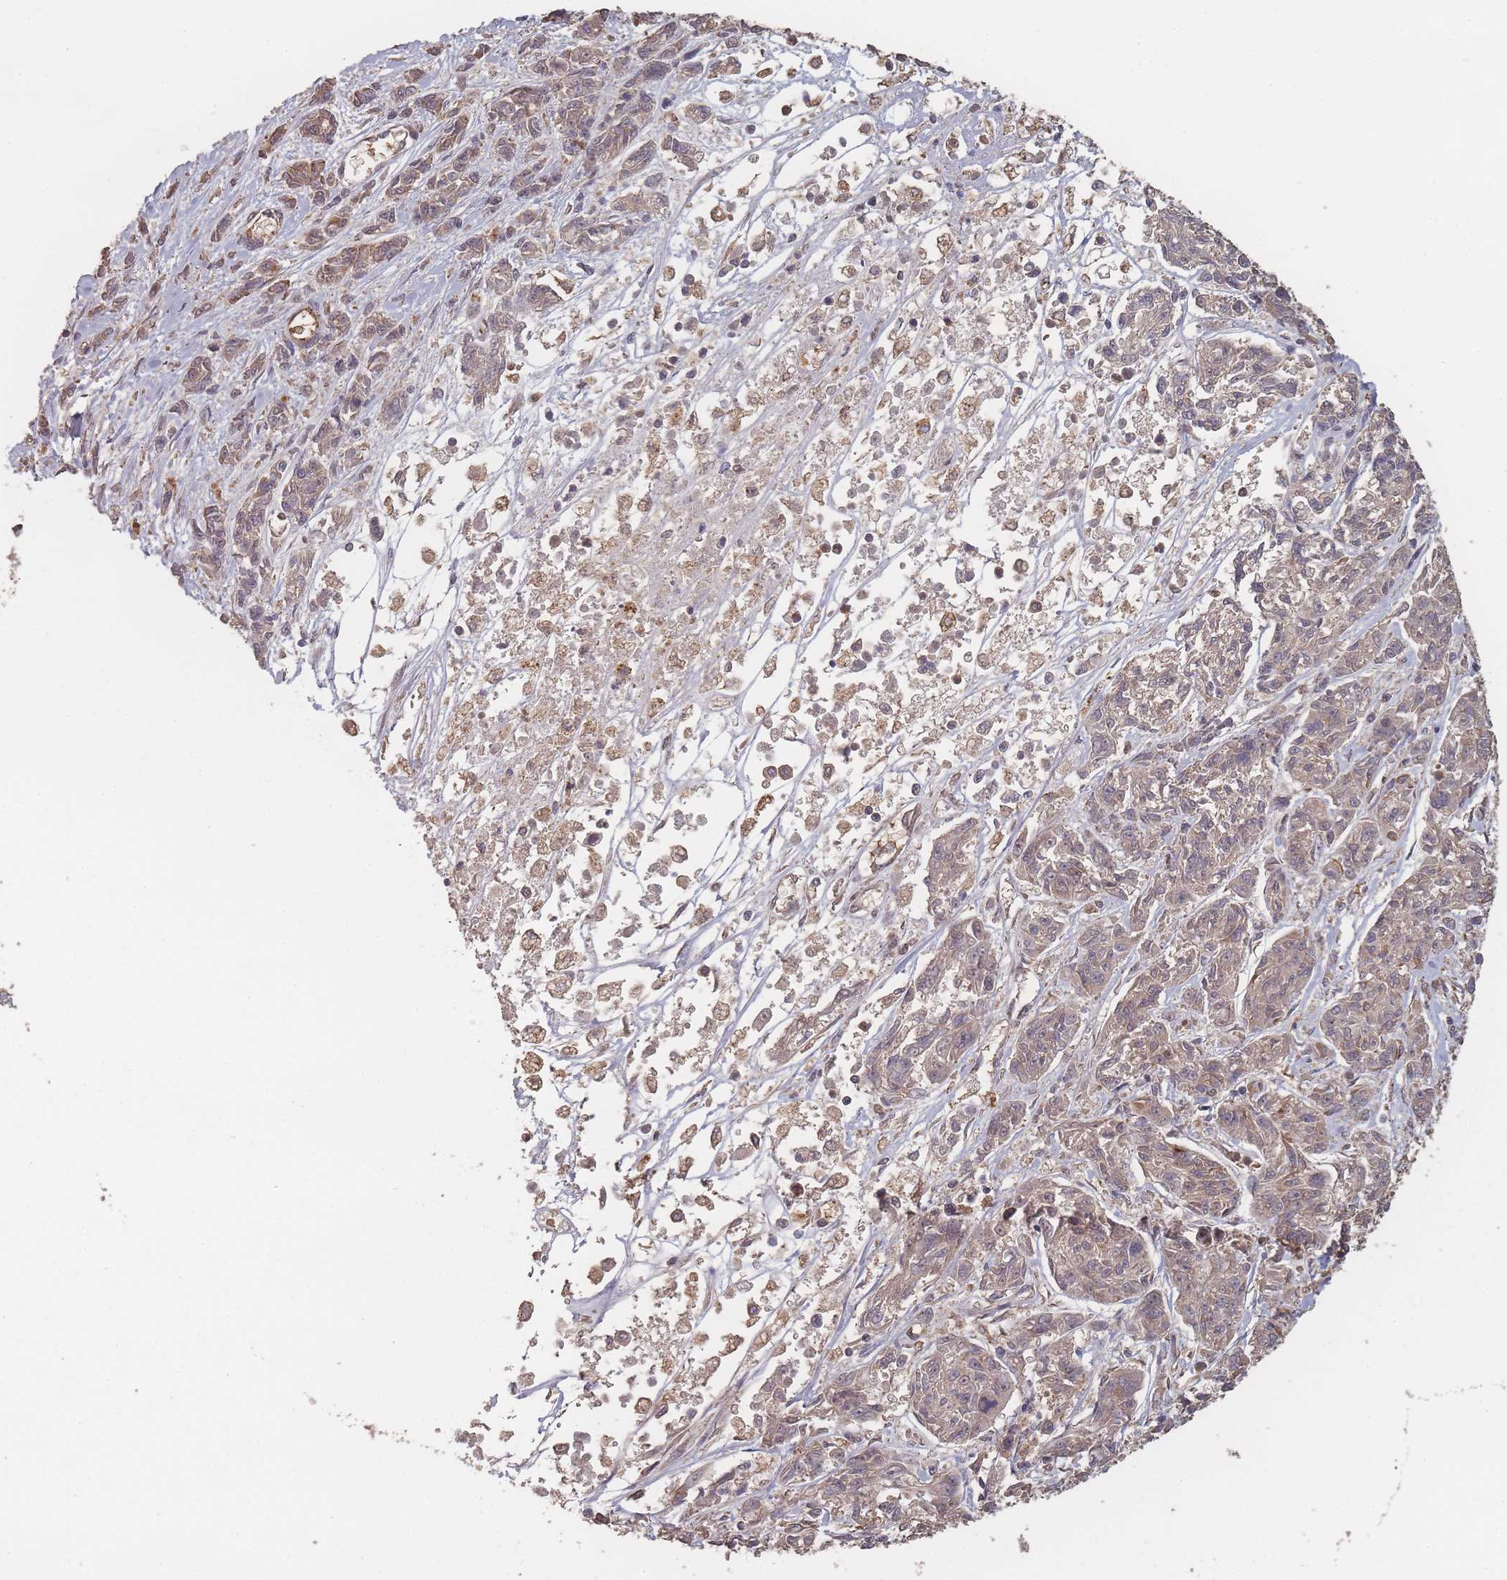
{"staining": {"intensity": "weak", "quantity": "25%-75%", "location": "cytoplasmic/membranous"}, "tissue": "melanoma", "cell_type": "Tumor cells", "image_type": "cancer", "snomed": [{"axis": "morphology", "description": "Malignant melanoma, NOS"}, {"axis": "topography", "description": "Skin"}], "caption": "Immunohistochemical staining of human malignant melanoma demonstrates weak cytoplasmic/membranous protein positivity in about 25%-75% of tumor cells.", "gene": "LYRM7", "patient": {"sex": "male", "age": 53}}